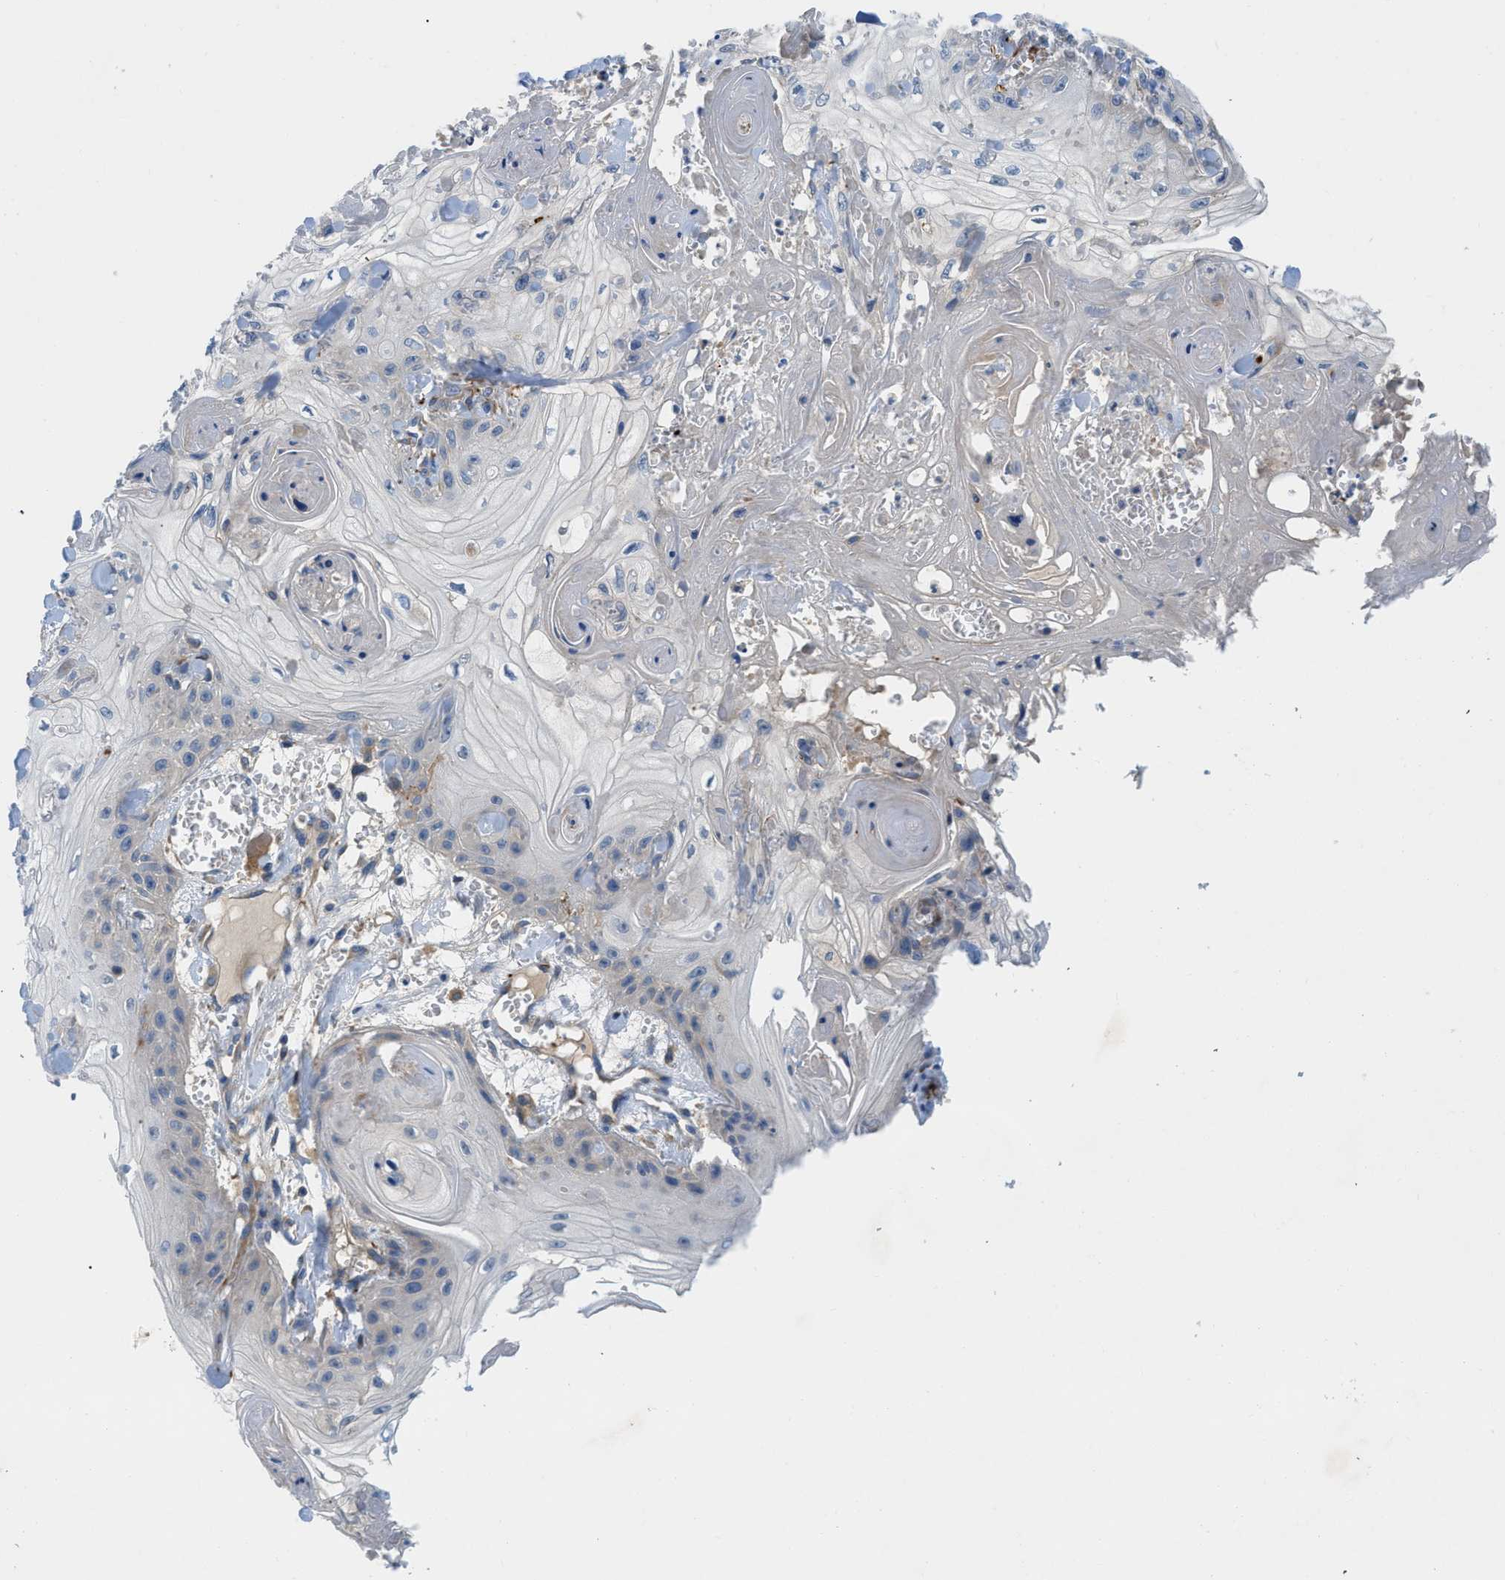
{"staining": {"intensity": "negative", "quantity": "none", "location": "none"}, "tissue": "skin cancer", "cell_type": "Tumor cells", "image_type": "cancer", "snomed": [{"axis": "morphology", "description": "Squamous cell carcinoma, NOS"}, {"axis": "topography", "description": "Skin"}], "caption": "Immunohistochemical staining of human skin squamous cell carcinoma exhibits no significant expression in tumor cells. (DAB immunohistochemistry (IHC) with hematoxylin counter stain).", "gene": "ZNF831", "patient": {"sex": "male", "age": 74}}